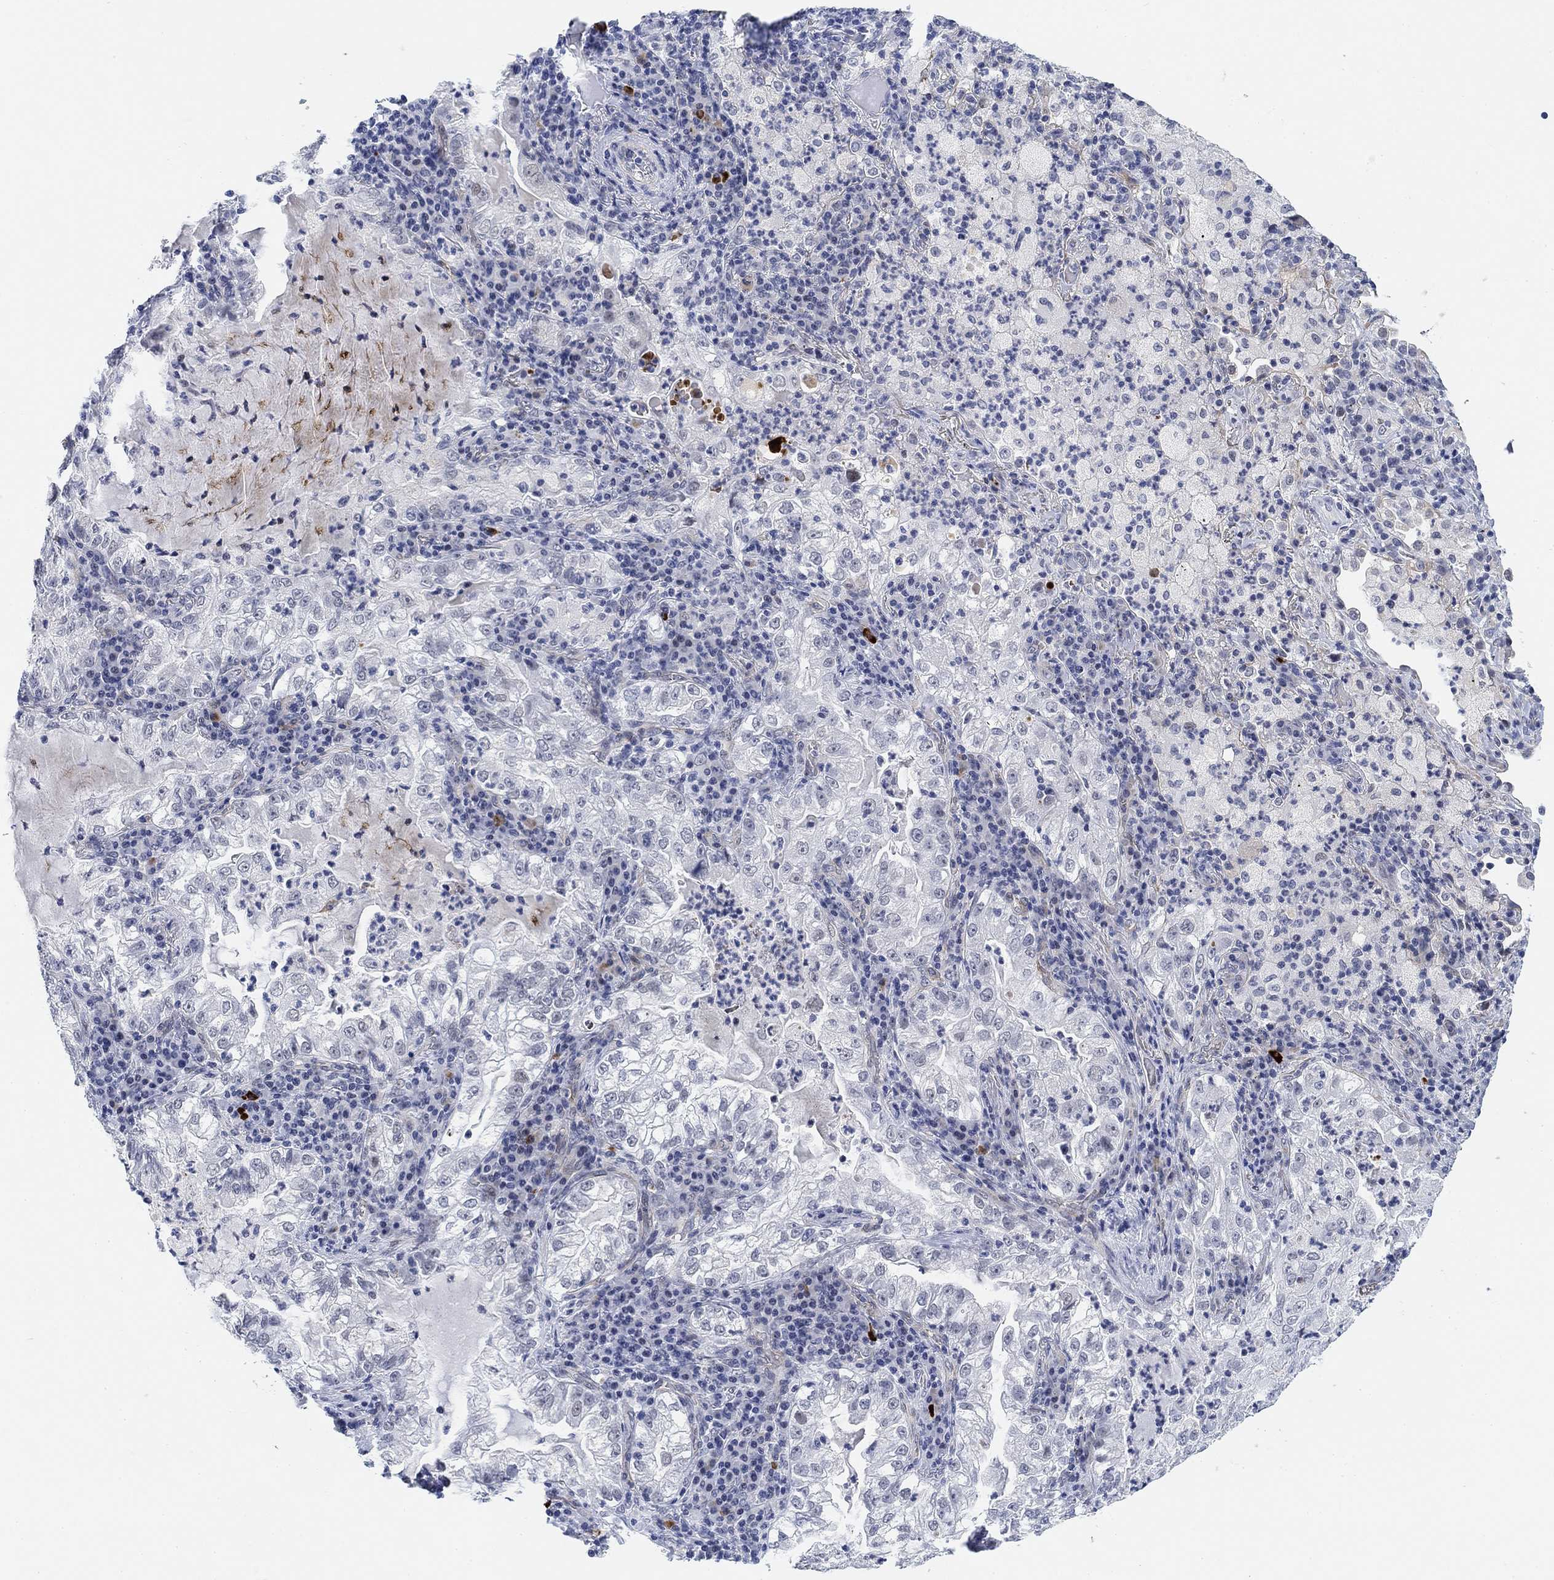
{"staining": {"intensity": "negative", "quantity": "none", "location": "none"}, "tissue": "lung cancer", "cell_type": "Tumor cells", "image_type": "cancer", "snomed": [{"axis": "morphology", "description": "Adenocarcinoma, NOS"}, {"axis": "topography", "description": "Lung"}], "caption": "IHC micrograph of neoplastic tissue: lung cancer stained with DAB (3,3'-diaminobenzidine) displays no significant protein positivity in tumor cells.", "gene": "PAX6", "patient": {"sex": "female", "age": 73}}